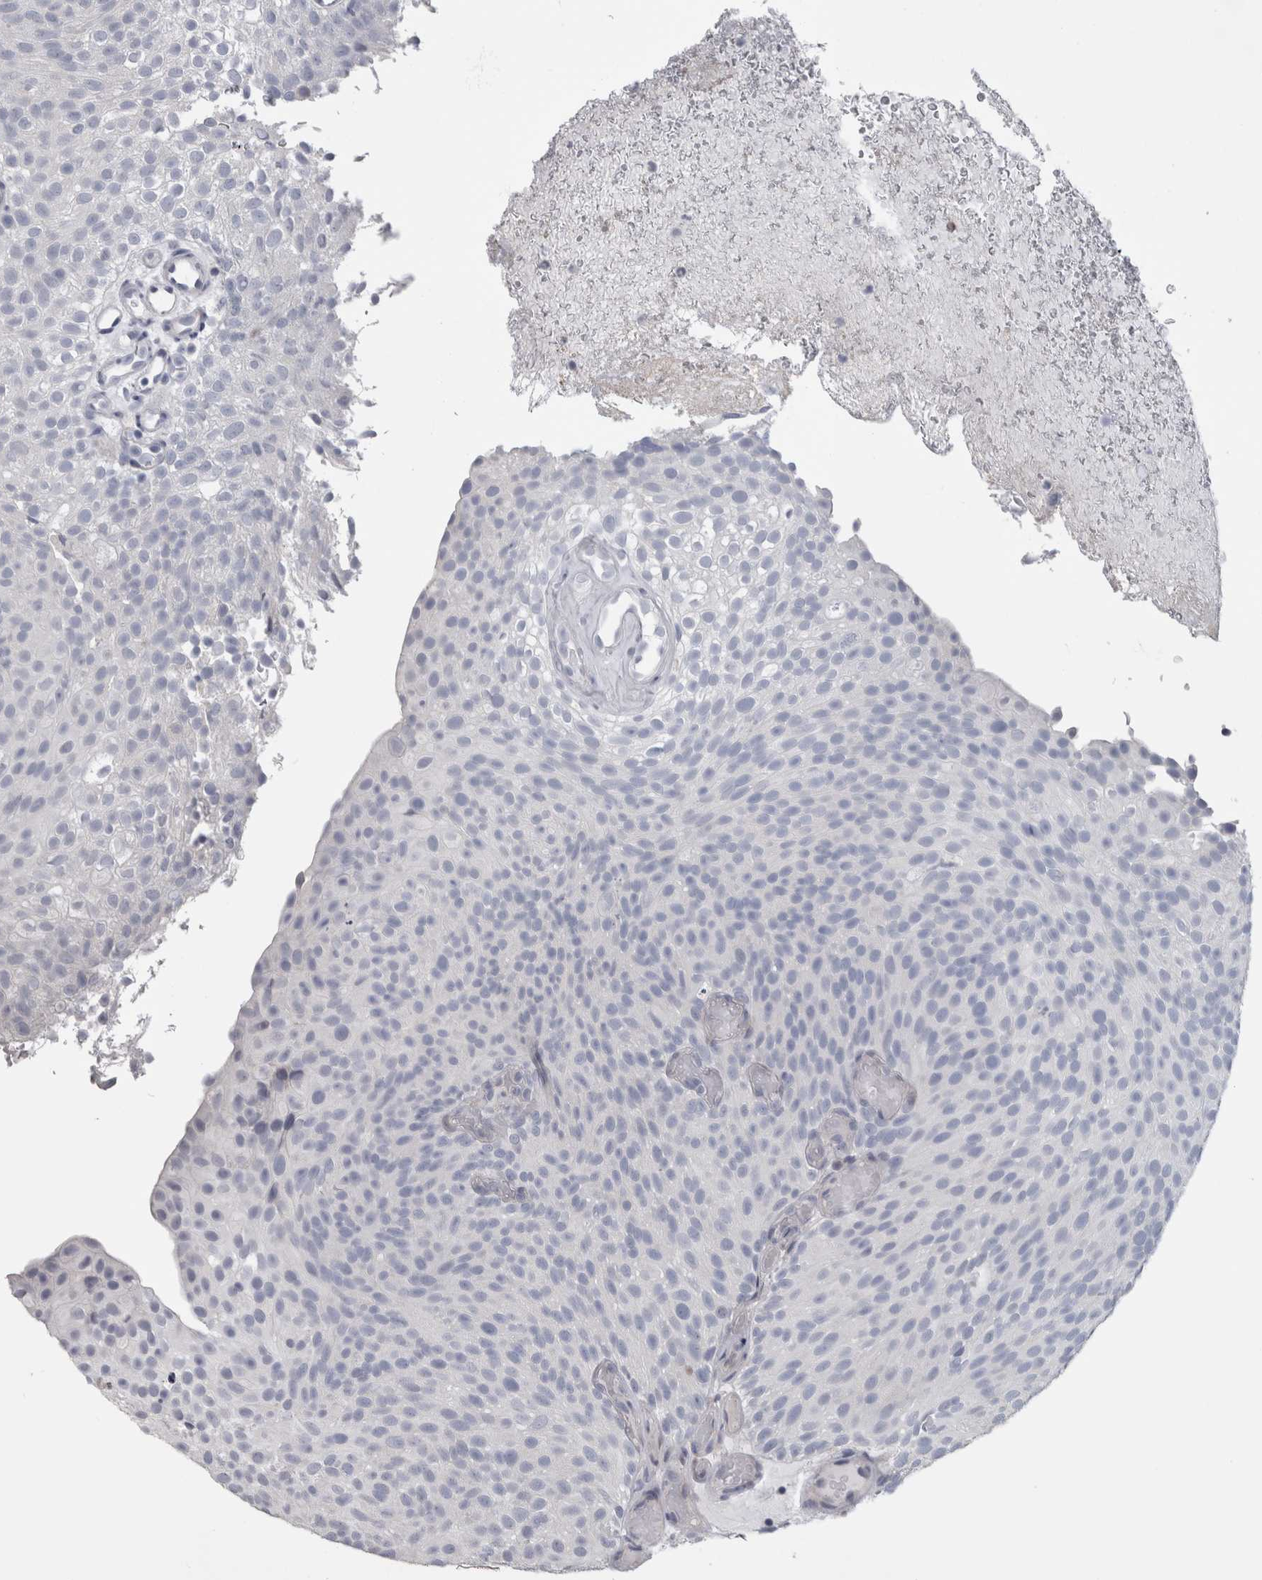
{"staining": {"intensity": "negative", "quantity": "none", "location": "none"}, "tissue": "urothelial cancer", "cell_type": "Tumor cells", "image_type": "cancer", "snomed": [{"axis": "morphology", "description": "Urothelial carcinoma, Low grade"}, {"axis": "topography", "description": "Urinary bladder"}], "caption": "This is an IHC image of urothelial cancer. There is no expression in tumor cells.", "gene": "IL33", "patient": {"sex": "male", "age": 78}}